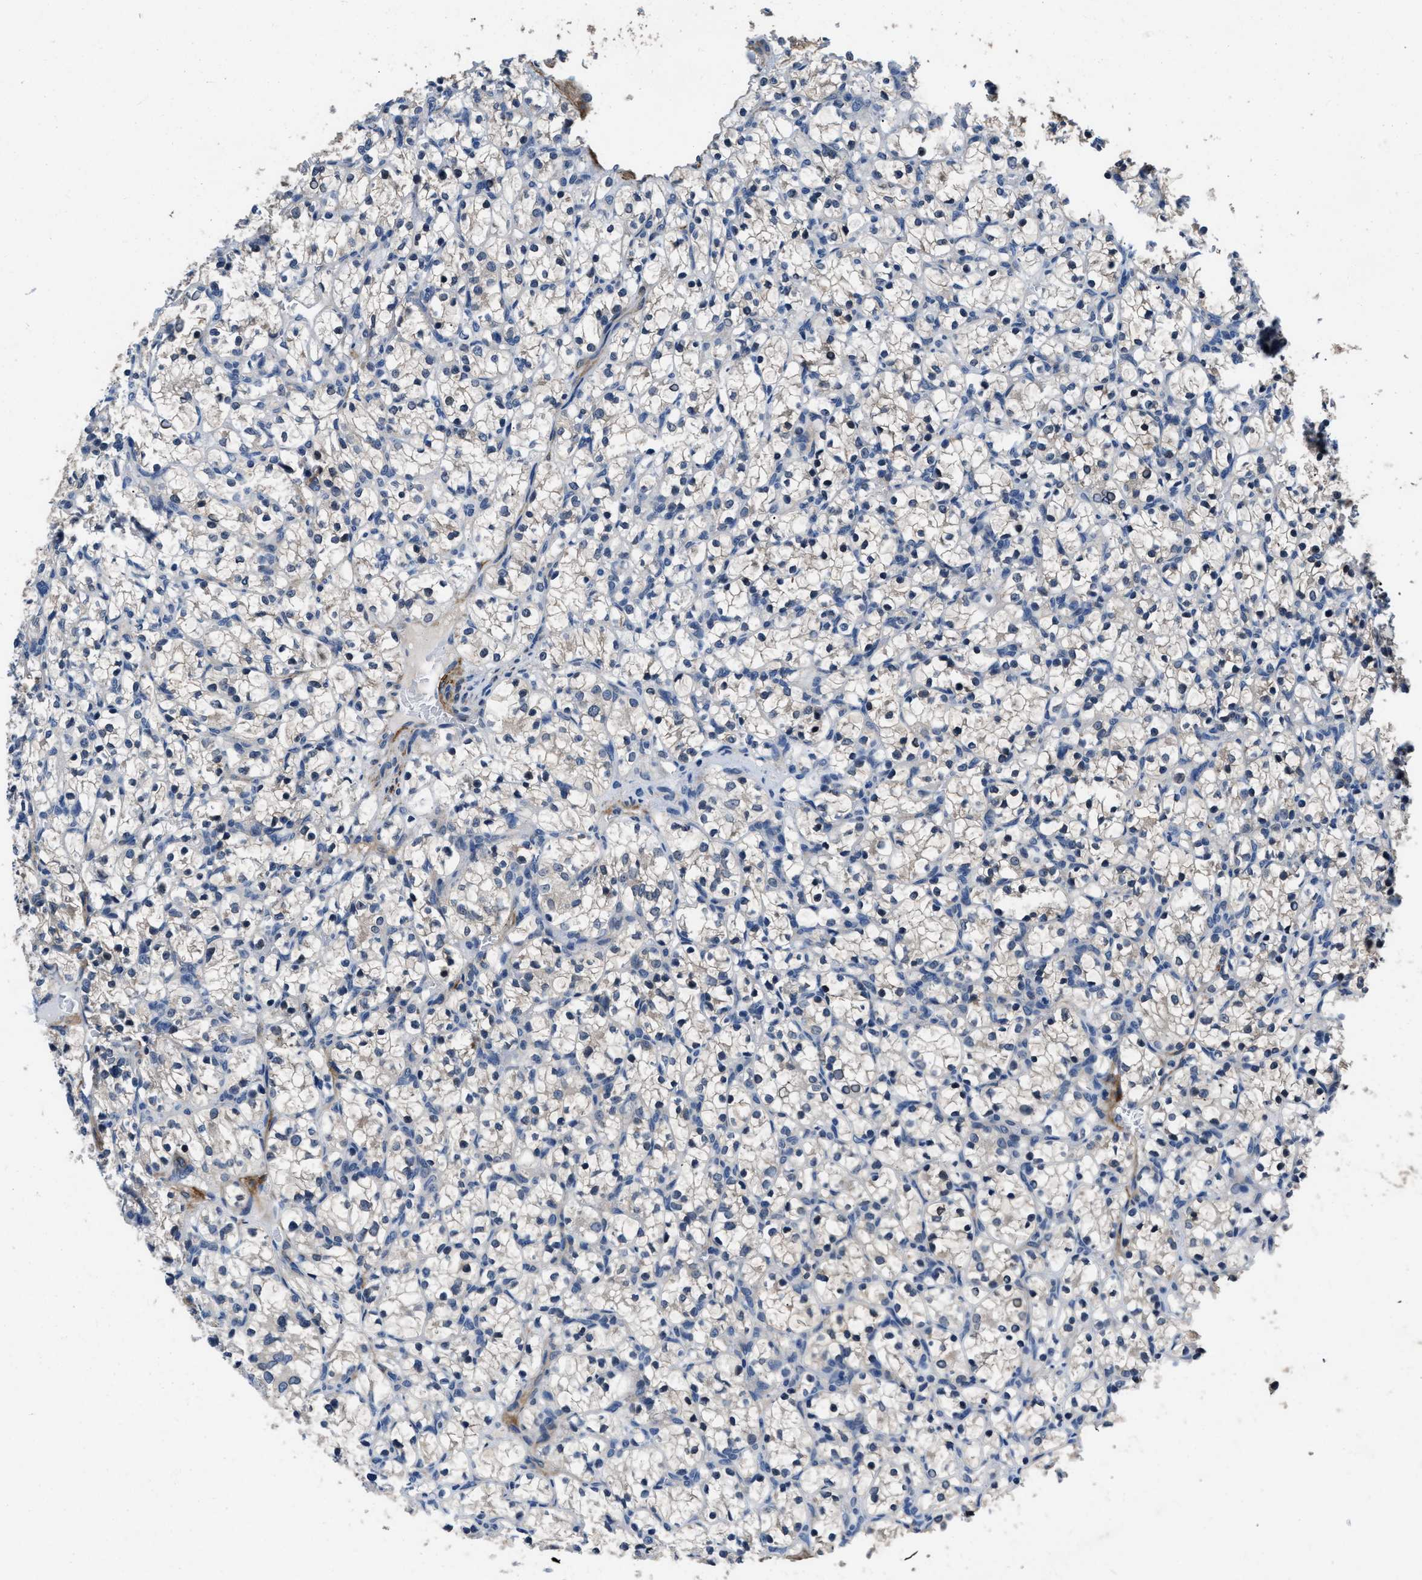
{"staining": {"intensity": "negative", "quantity": "none", "location": "none"}, "tissue": "renal cancer", "cell_type": "Tumor cells", "image_type": "cancer", "snomed": [{"axis": "morphology", "description": "Adenocarcinoma, NOS"}, {"axis": "topography", "description": "Kidney"}], "caption": "Image shows no protein expression in tumor cells of renal adenocarcinoma tissue.", "gene": "LANCL2", "patient": {"sex": "female", "age": 69}}